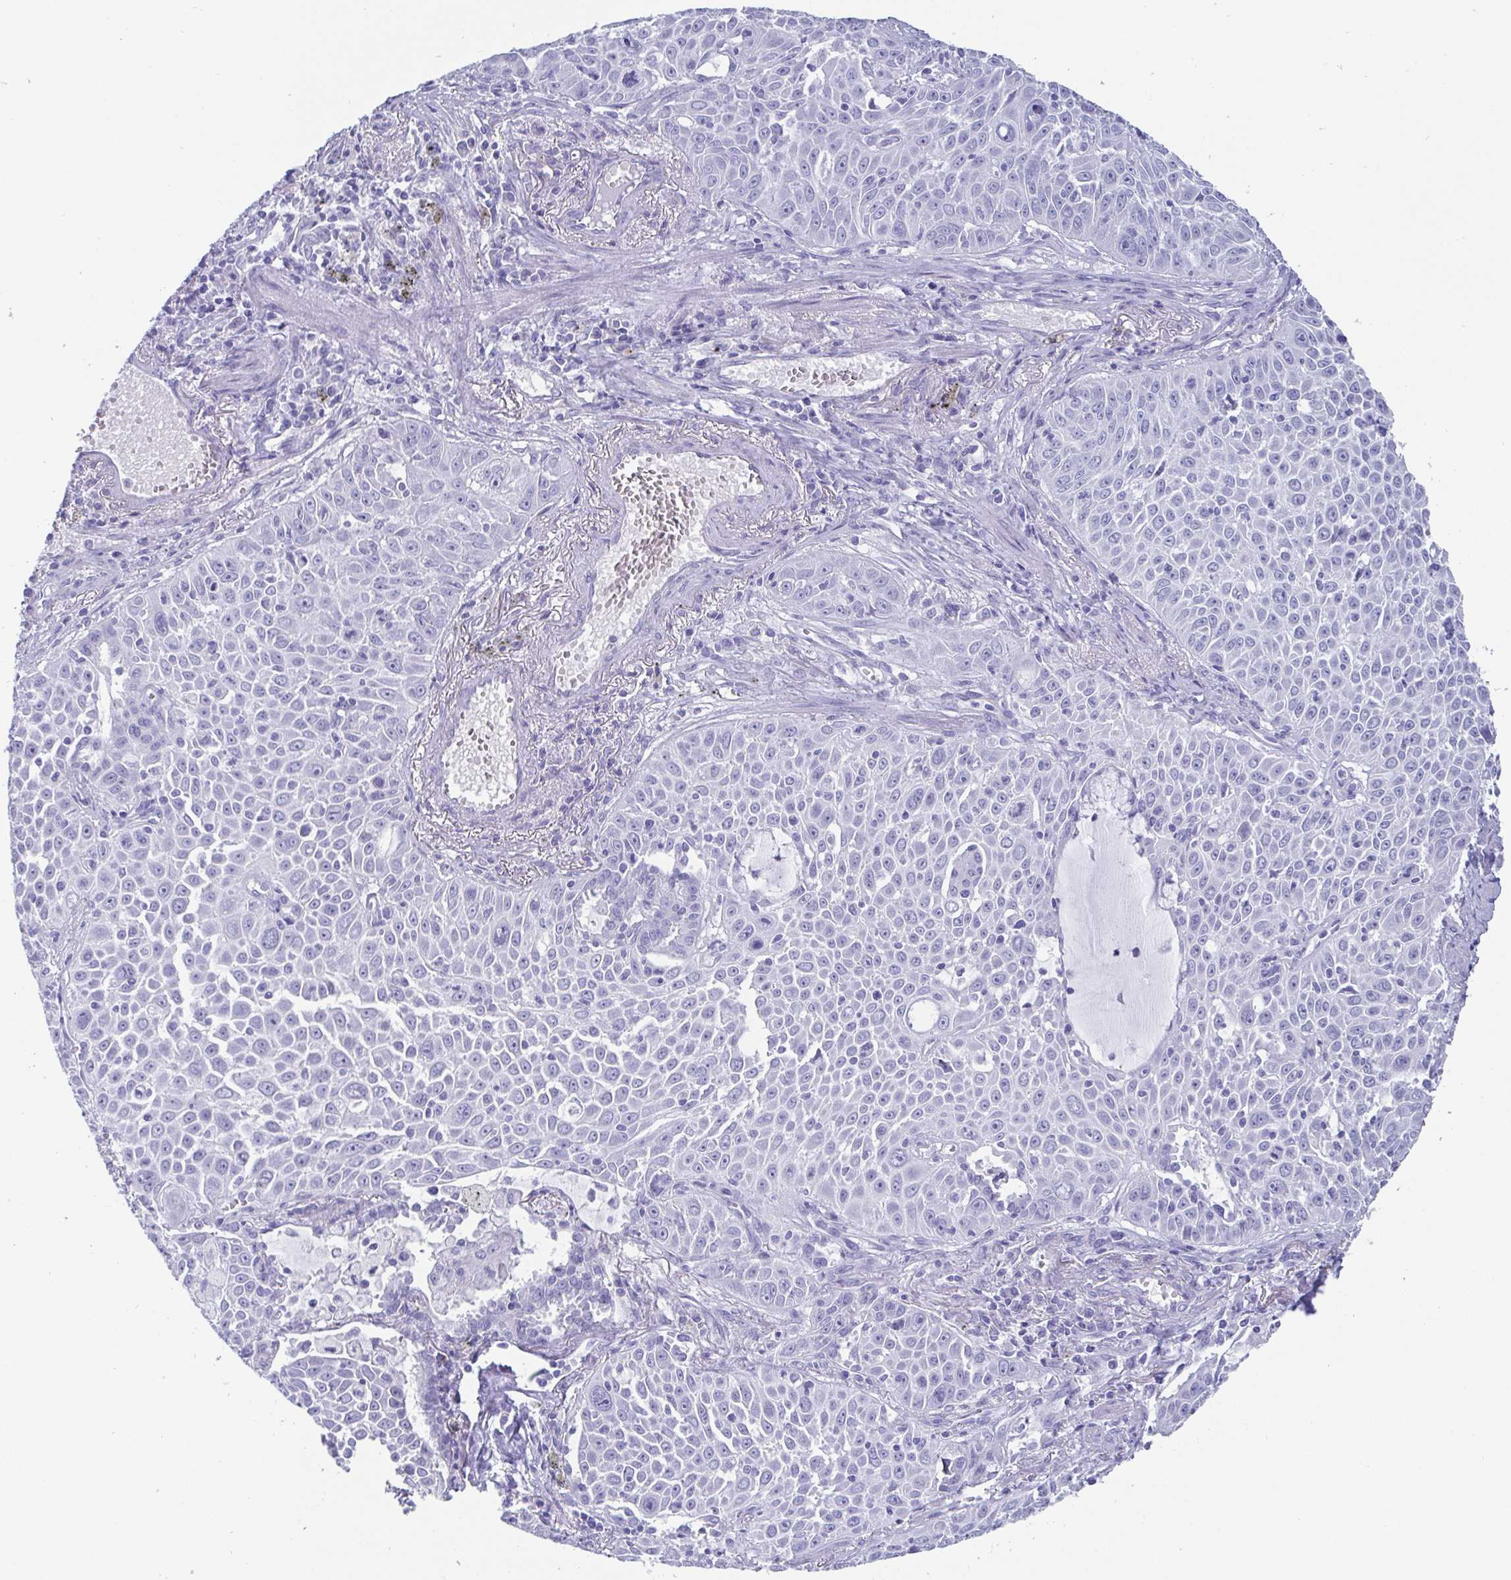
{"staining": {"intensity": "negative", "quantity": "none", "location": "none"}, "tissue": "lung cancer", "cell_type": "Tumor cells", "image_type": "cancer", "snomed": [{"axis": "morphology", "description": "Squamous cell carcinoma, NOS"}, {"axis": "morphology", "description": "Squamous cell carcinoma, metastatic, NOS"}, {"axis": "topography", "description": "Lymph node"}, {"axis": "topography", "description": "Lung"}], "caption": "Micrograph shows no protein positivity in tumor cells of lung cancer (metastatic squamous cell carcinoma) tissue. Nuclei are stained in blue.", "gene": "SCGN", "patient": {"sex": "female", "age": 62}}